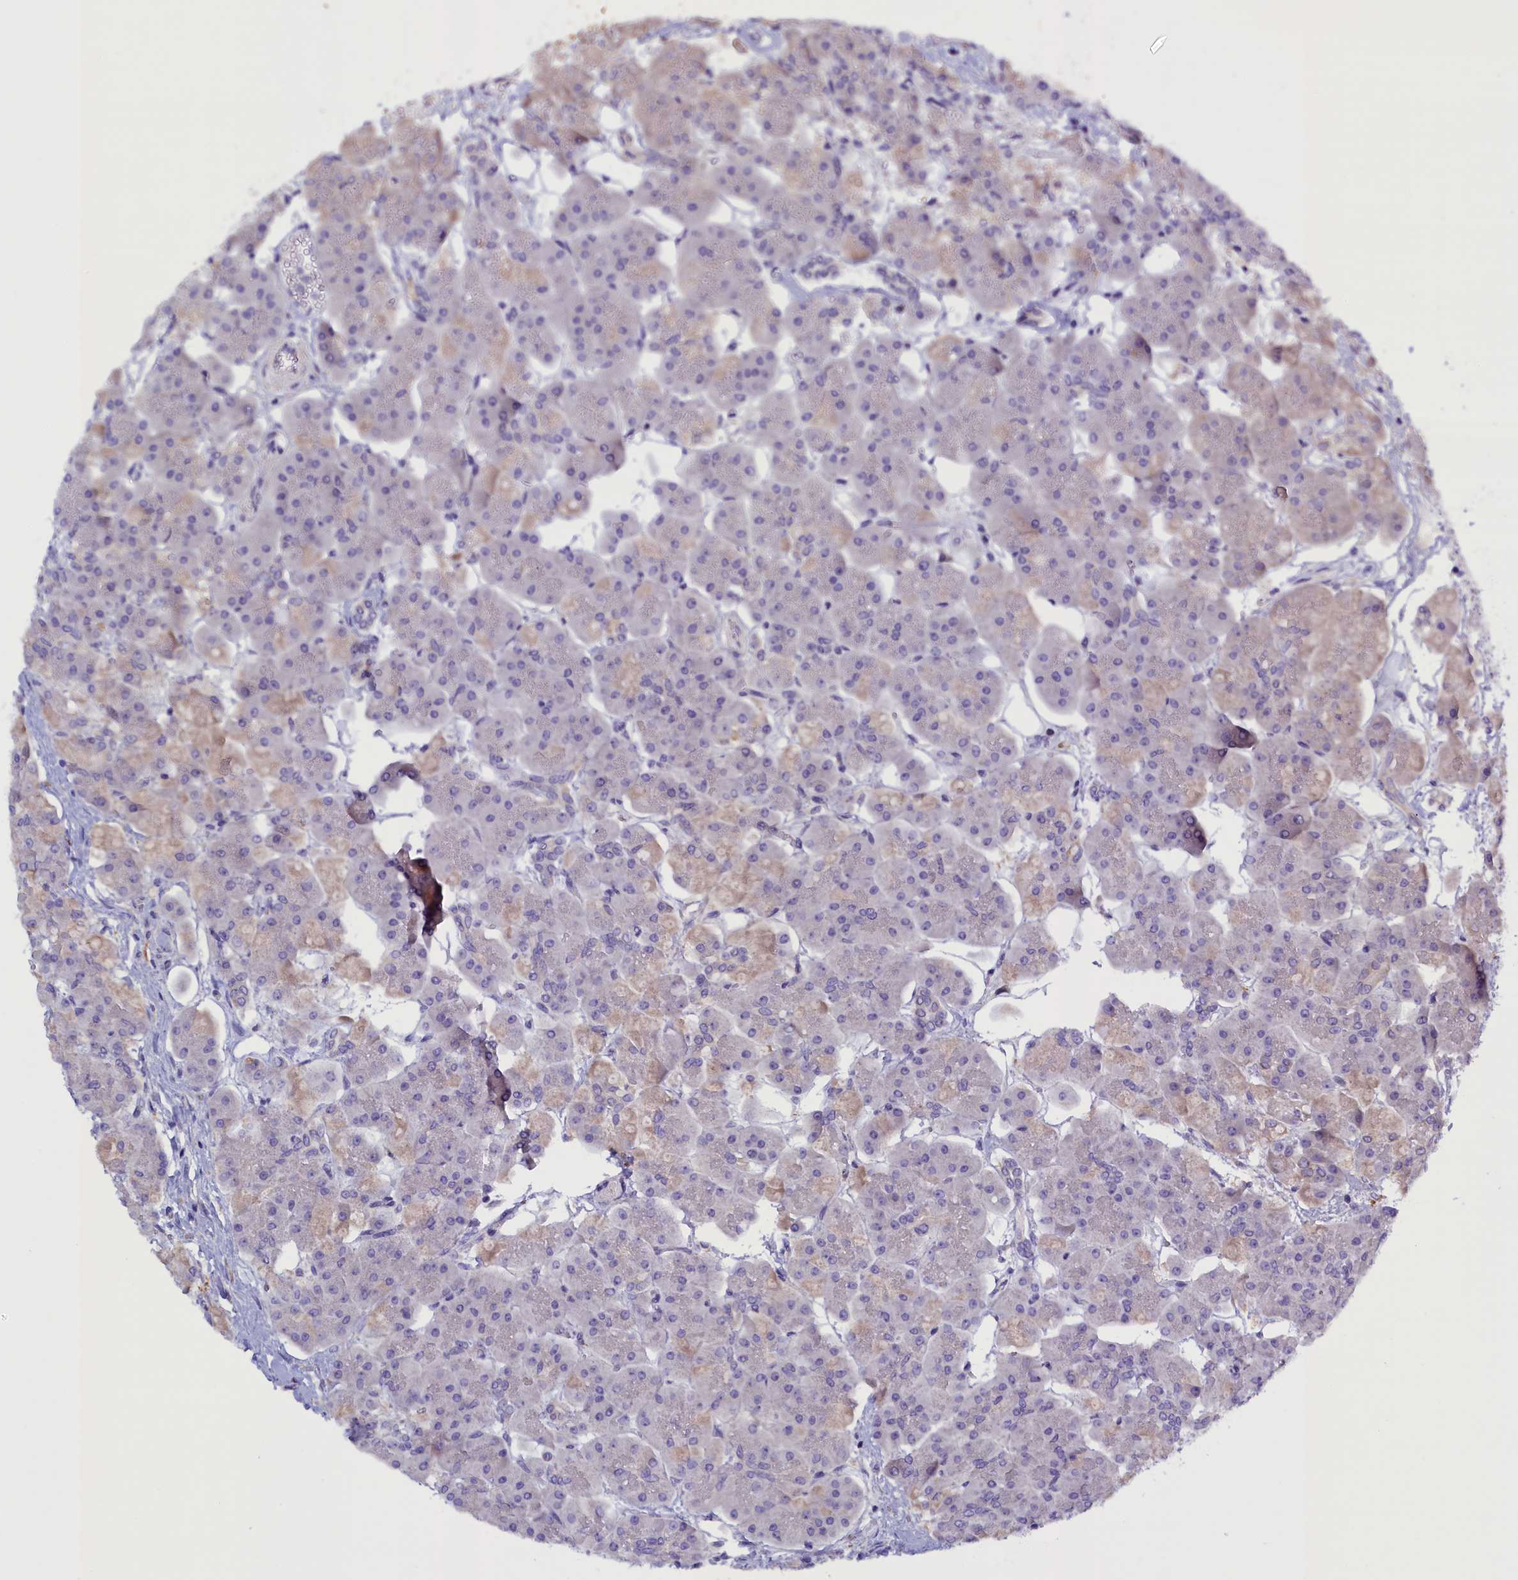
{"staining": {"intensity": "weak", "quantity": "<25%", "location": "cytoplasmic/membranous"}, "tissue": "pancreas", "cell_type": "Exocrine glandular cells", "image_type": "normal", "snomed": [{"axis": "morphology", "description": "Normal tissue, NOS"}, {"axis": "topography", "description": "Pancreas"}], "caption": "Immunohistochemistry micrograph of unremarkable pancreas stained for a protein (brown), which demonstrates no positivity in exocrine glandular cells. (Stains: DAB IHC with hematoxylin counter stain, Microscopy: brightfield microscopy at high magnification).", "gene": "RTTN", "patient": {"sex": "male", "age": 66}}